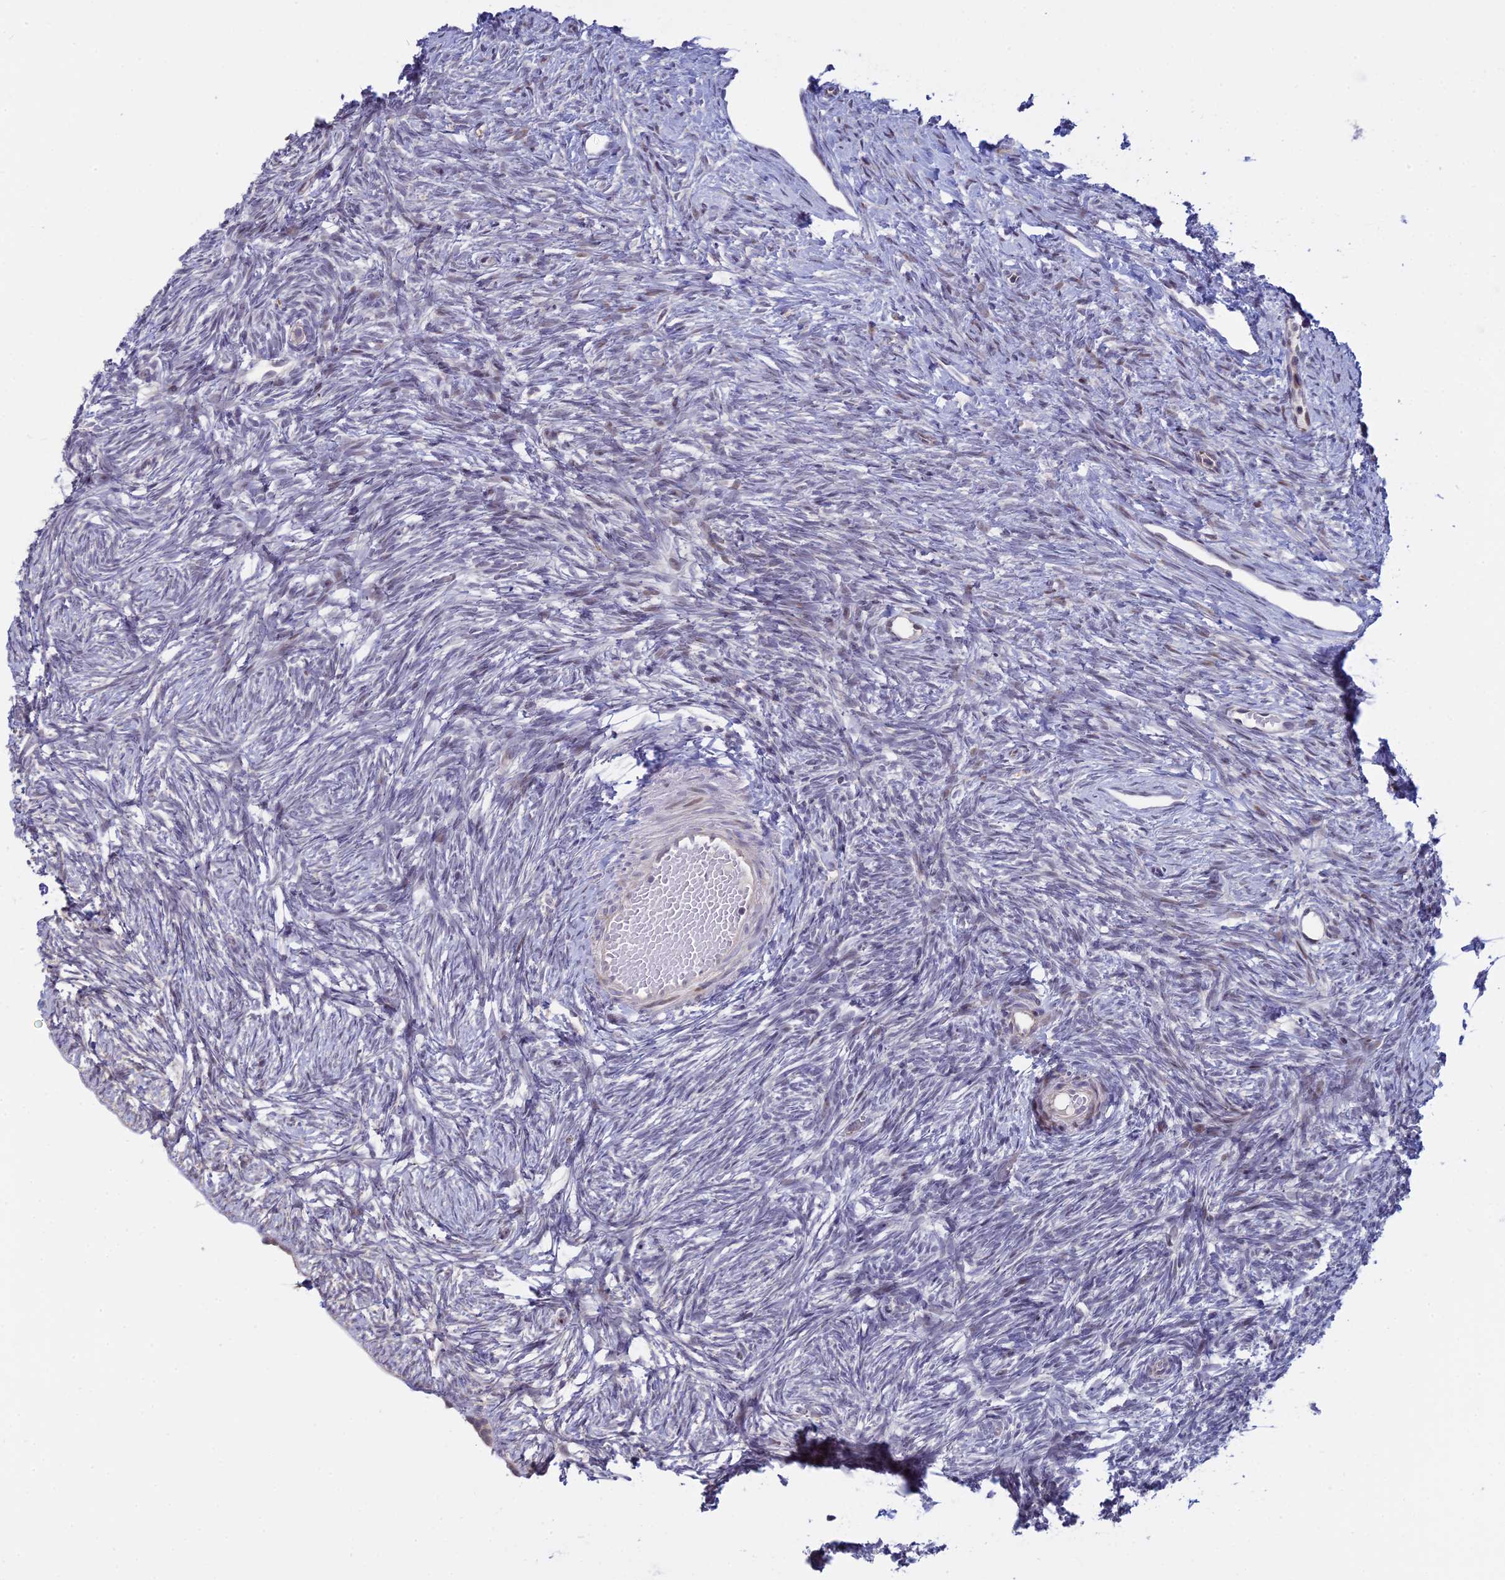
{"staining": {"intensity": "negative", "quantity": "none", "location": "none"}, "tissue": "ovary", "cell_type": "Ovarian stroma cells", "image_type": "normal", "snomed": [{"axis": "morphology", "description": "Normal tissue, NOS"}, {"axis": "topography", "description": "Ovary"}], "caption": "Immunohistochemistry histopathology image of normal ovary: ovary stained with DAB (3,3'-diaminobenzidine) displays no significant protein staining in ovarian stroma cells. (Brightfield microscopy of DAB (3,3'-diaminobenzidine) immunohistochemistry at high magnification).", "gene": "GSKIP", "patient": {"sex": "female", "age": 51}}